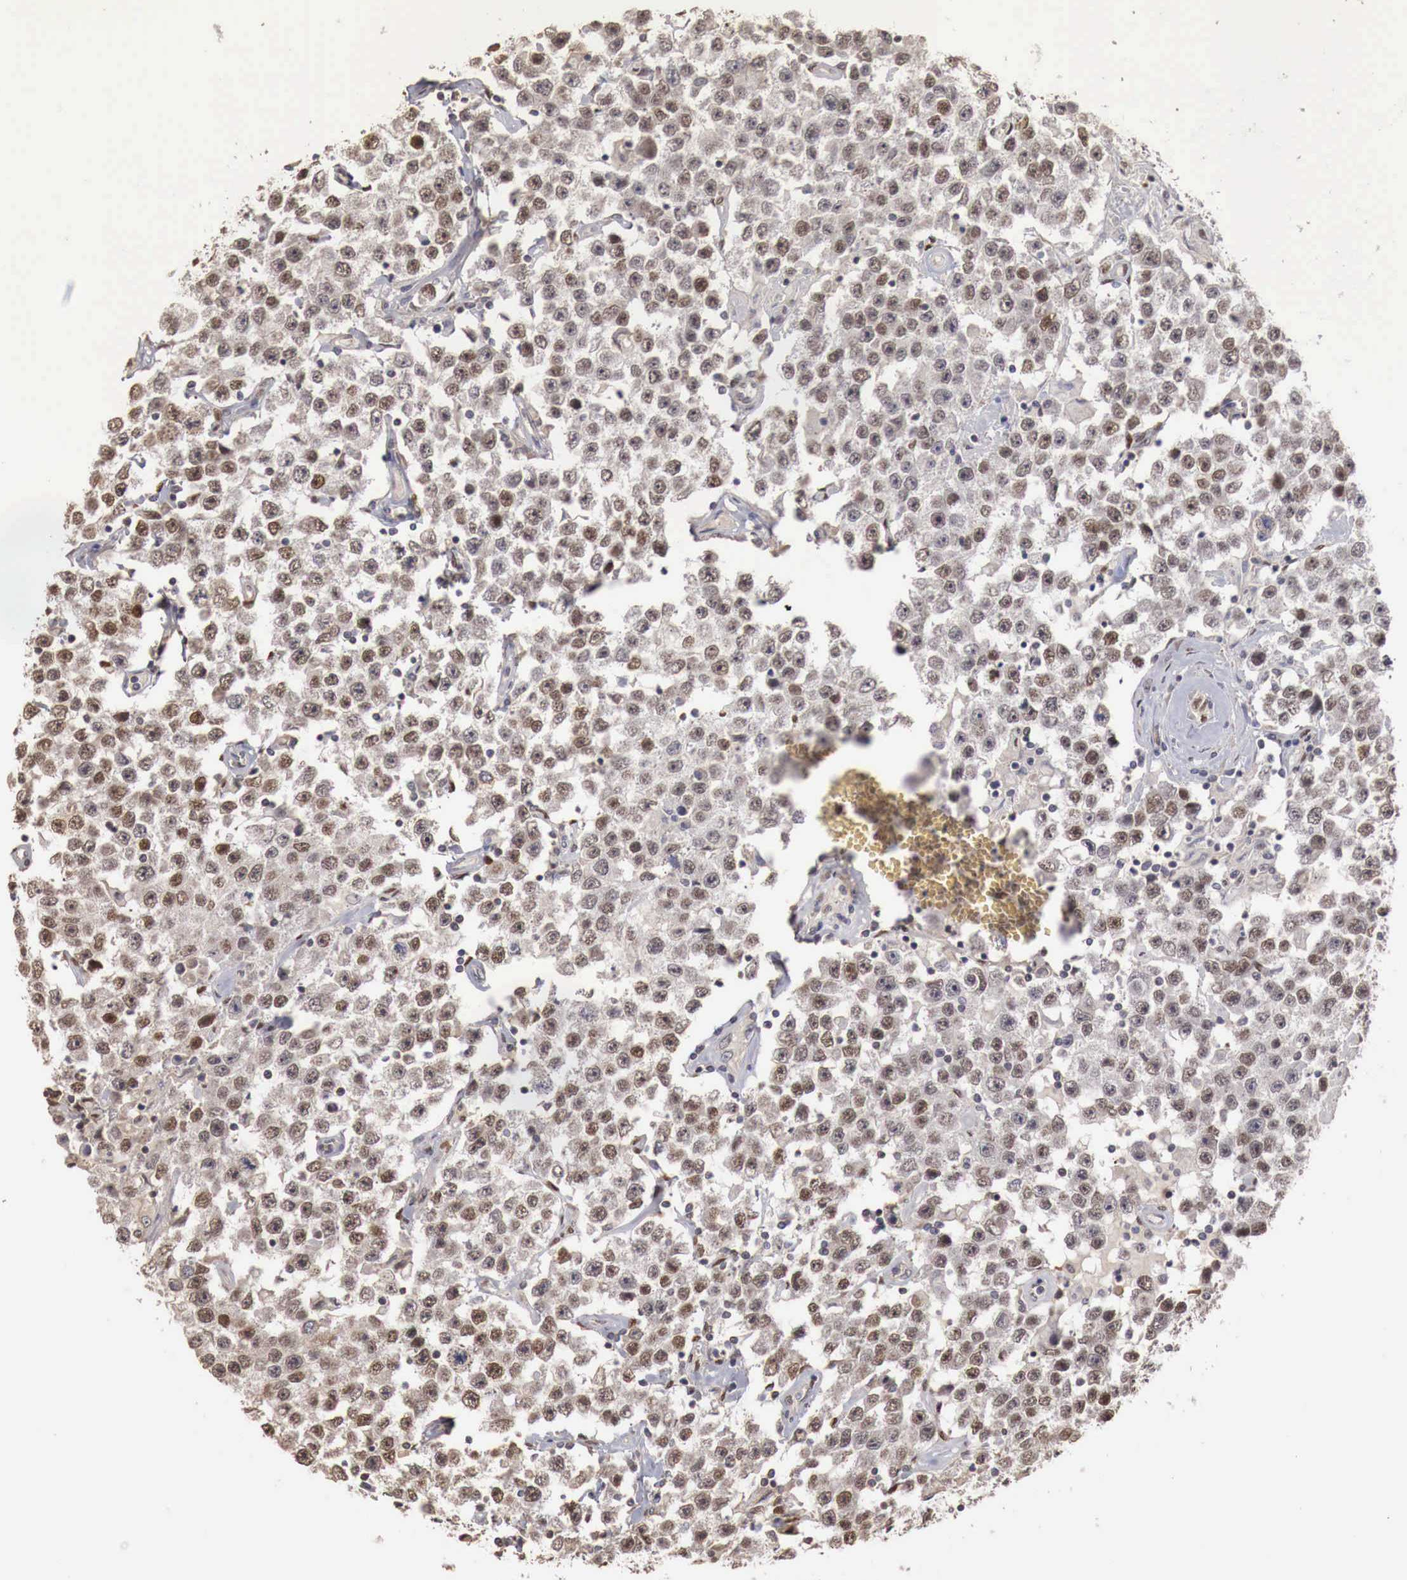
{"staining": {"intensity": "moderate", "quantity": "25%-75%", "location": "nuclear"}, "tissue": "testis cancer", "cell_type": "Tumor cells", "image_type": "cancer", "snomed": [{"axis": "morphology", "description": "Seminoma, NOS"}, {"axis": "topography", "description": "Testis"}], "caption": "Tumor cells exhibit medium levels of moderate nuclear staining in about 25%-75% of cells in human seminoma (testis).", "gene": "KHDRBS2", "patient": {"sex": "male", "age": 52}}